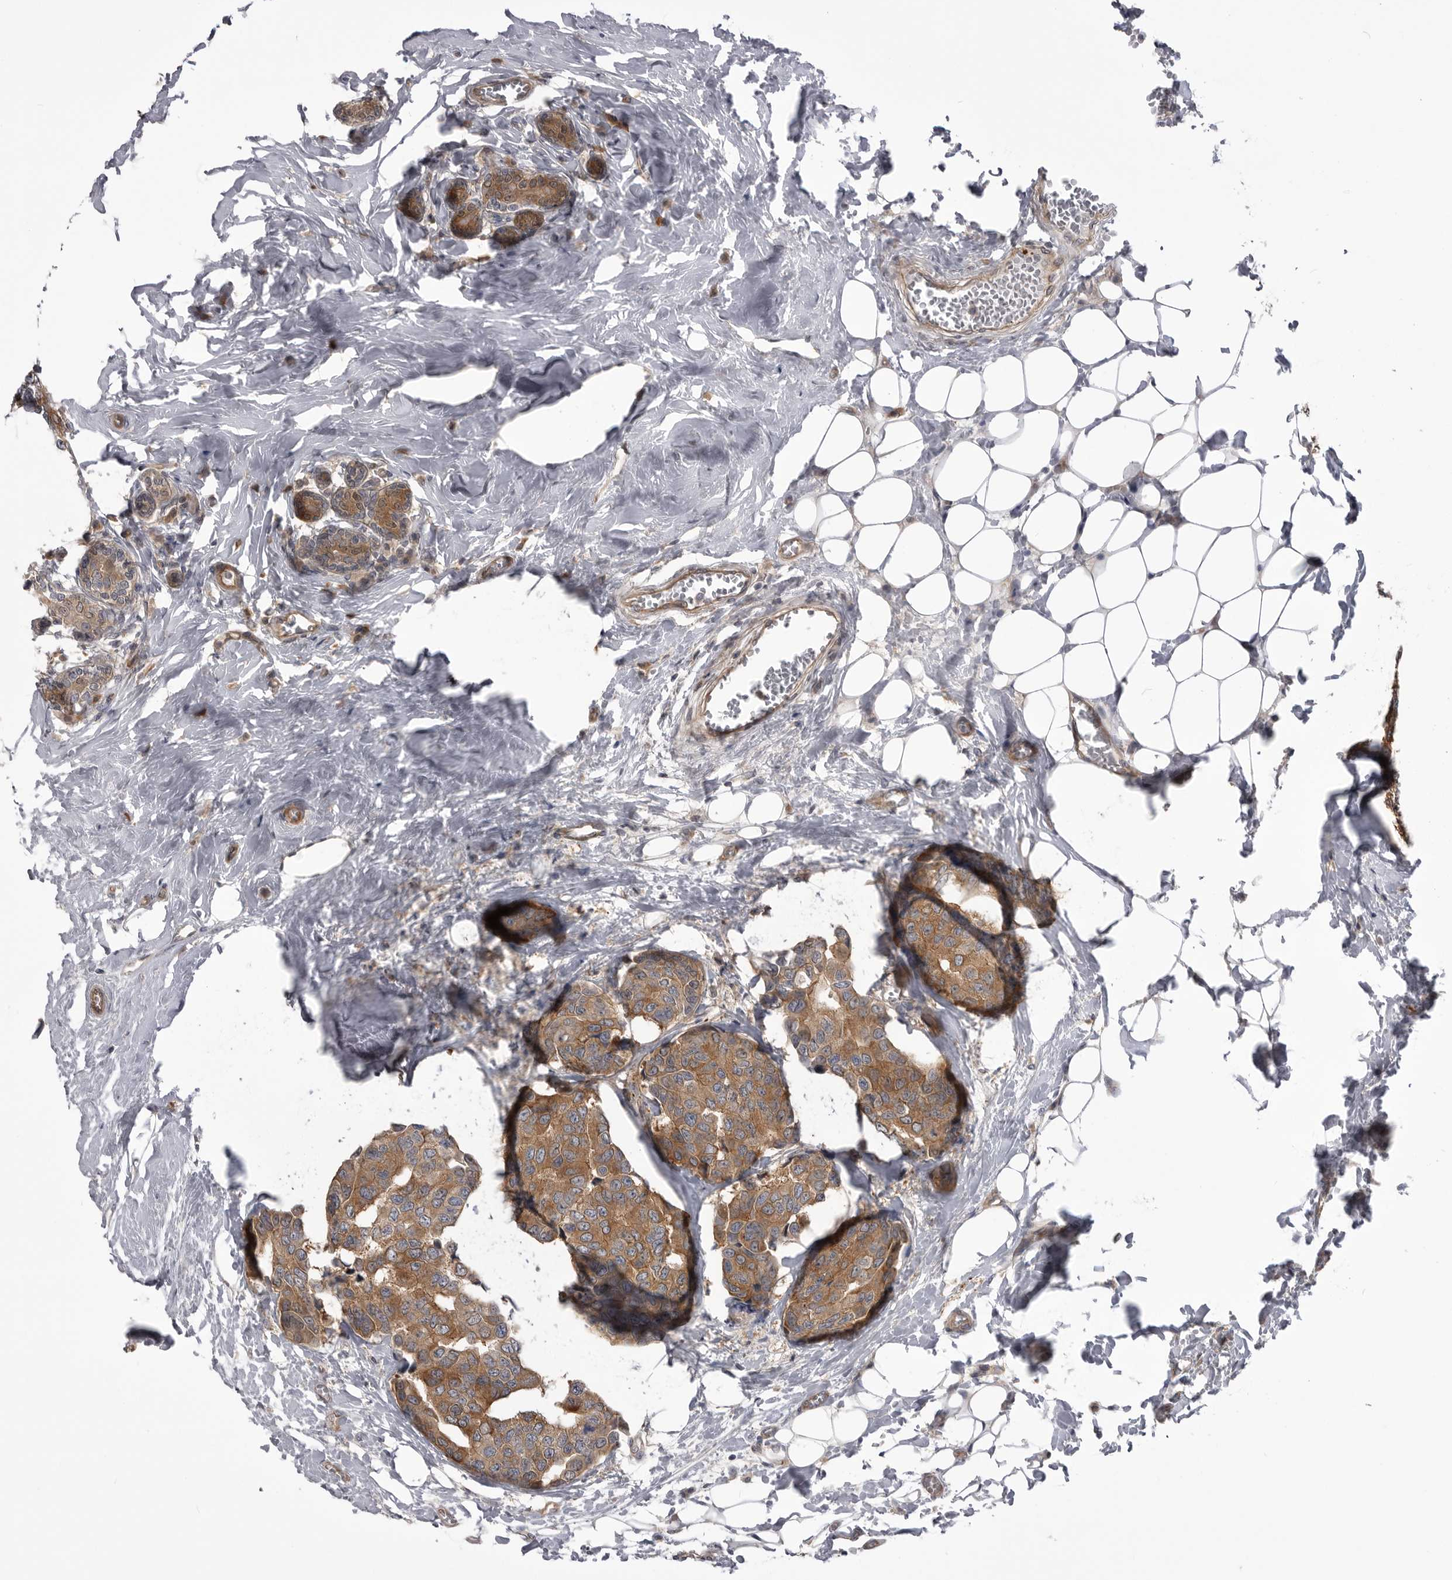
{"staining": {"intensity": "moderate", "quantity": ">75%", "location": "cytoplasmic/membranous"}, "tissue": "breast cancer", "cell_type": "Tumor cells", "image_type": "cancer", "snomed": [{"axis": "morphology", "description": "Normal tissue, NOS"}, {"axis": "morphology", "description": "Duct carcinoma"}, {"axis": "topography", "description": "Breast"}], "caption": "The histopathology image reveals a brown stain indicating the presence of a protein in the cytoplasmic/membranous of tumor cells in breast cancer.", "gene": "RAB3GAP2", "patient": {"sex": "female", "age": 43}}